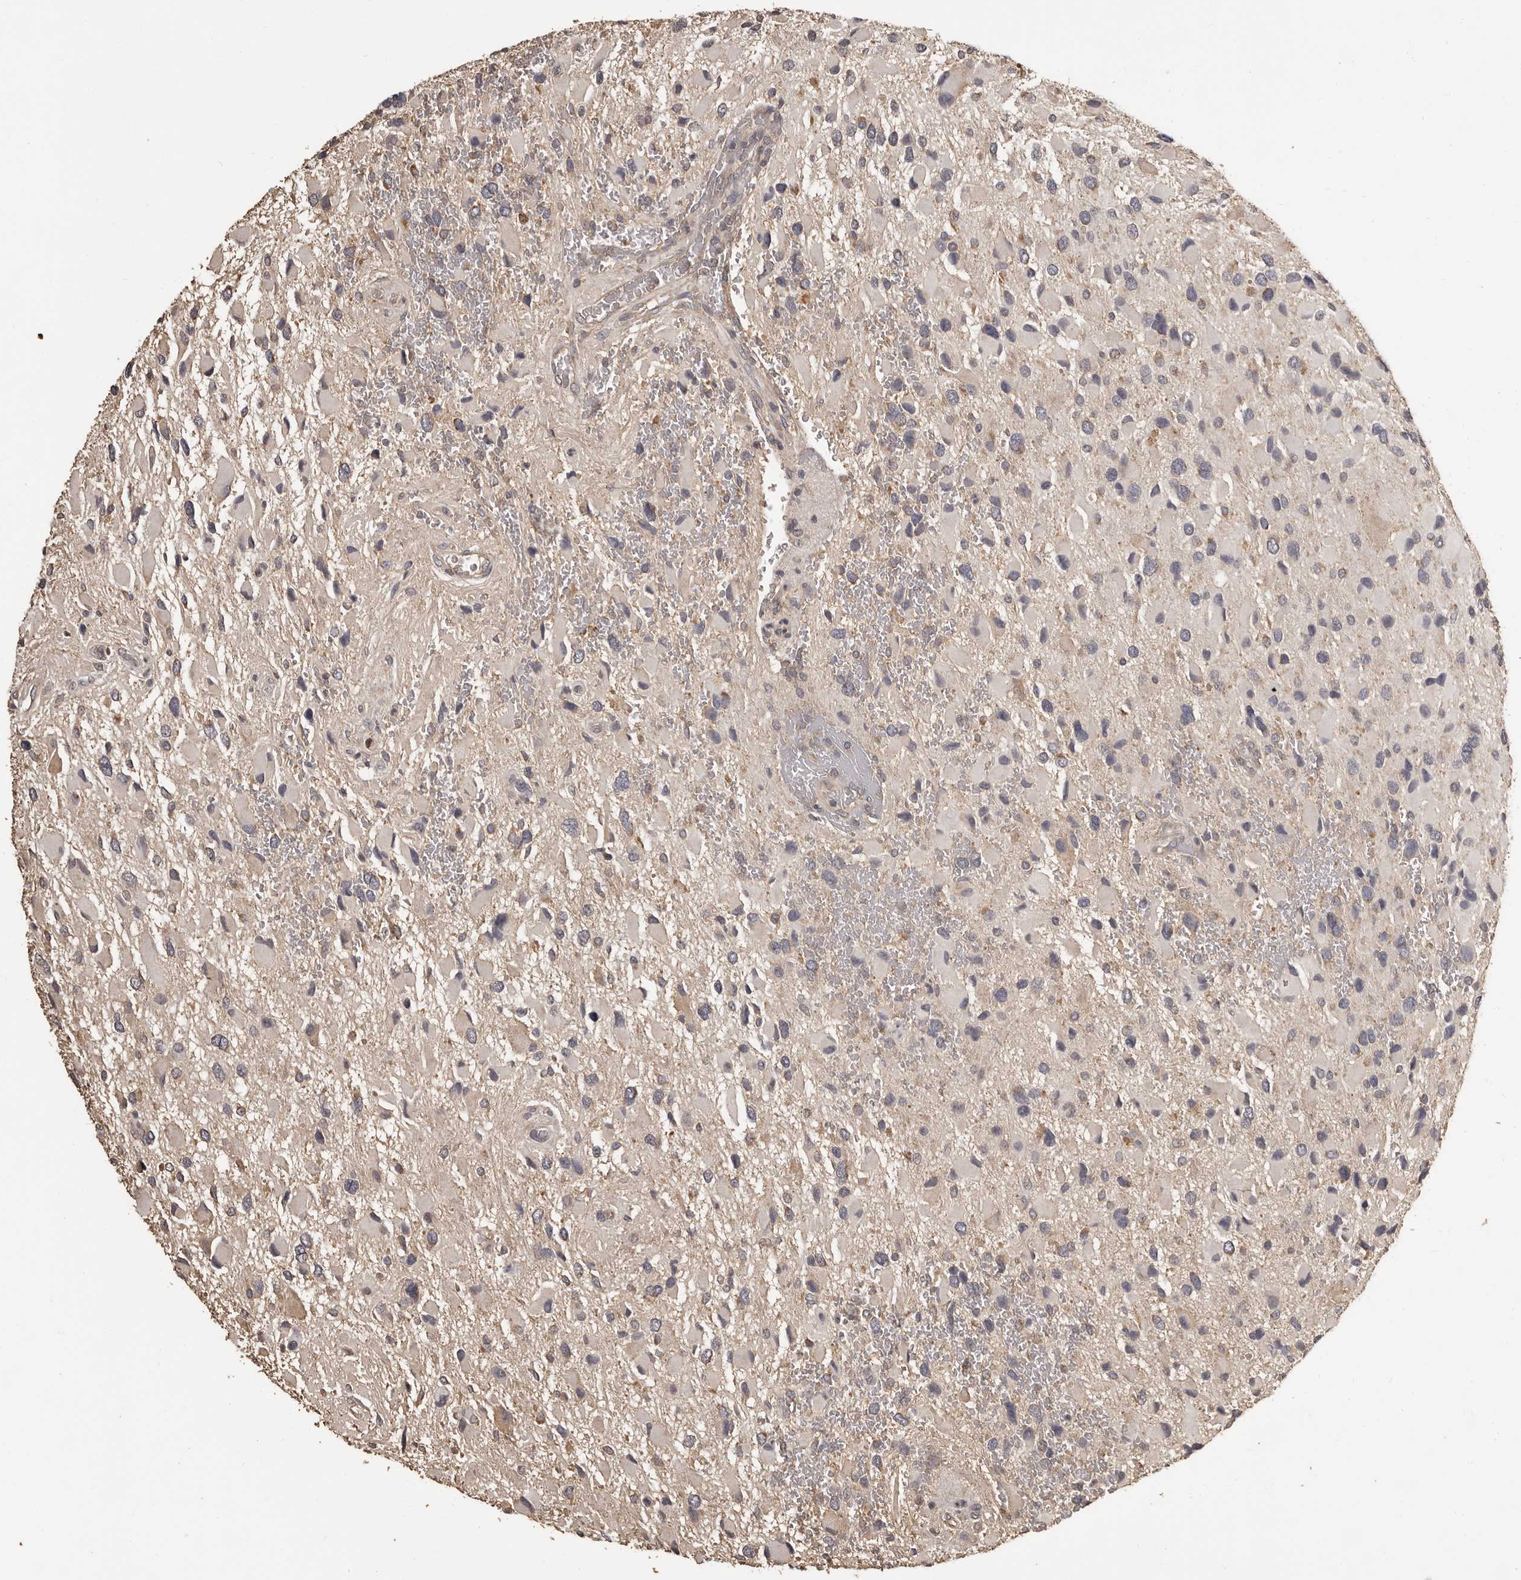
{"staining": {"intensity": "negative", "quantity": "none", "location": "none"}, "tissue": "glioma", "cell_type": "Tumor cells", "image_type": "cancer", "snomed": [{"axis": "morphology", "description": "Glioma, malignant, High grade"}, {"axis": "topography", "description": "Brain"}], "caption": "This is an immunohistochemistry micrograph of glioma. There is no positivity in tumor cells.", "gene": "MGAT5", "patient": {"sex": "male", "age": 53}}